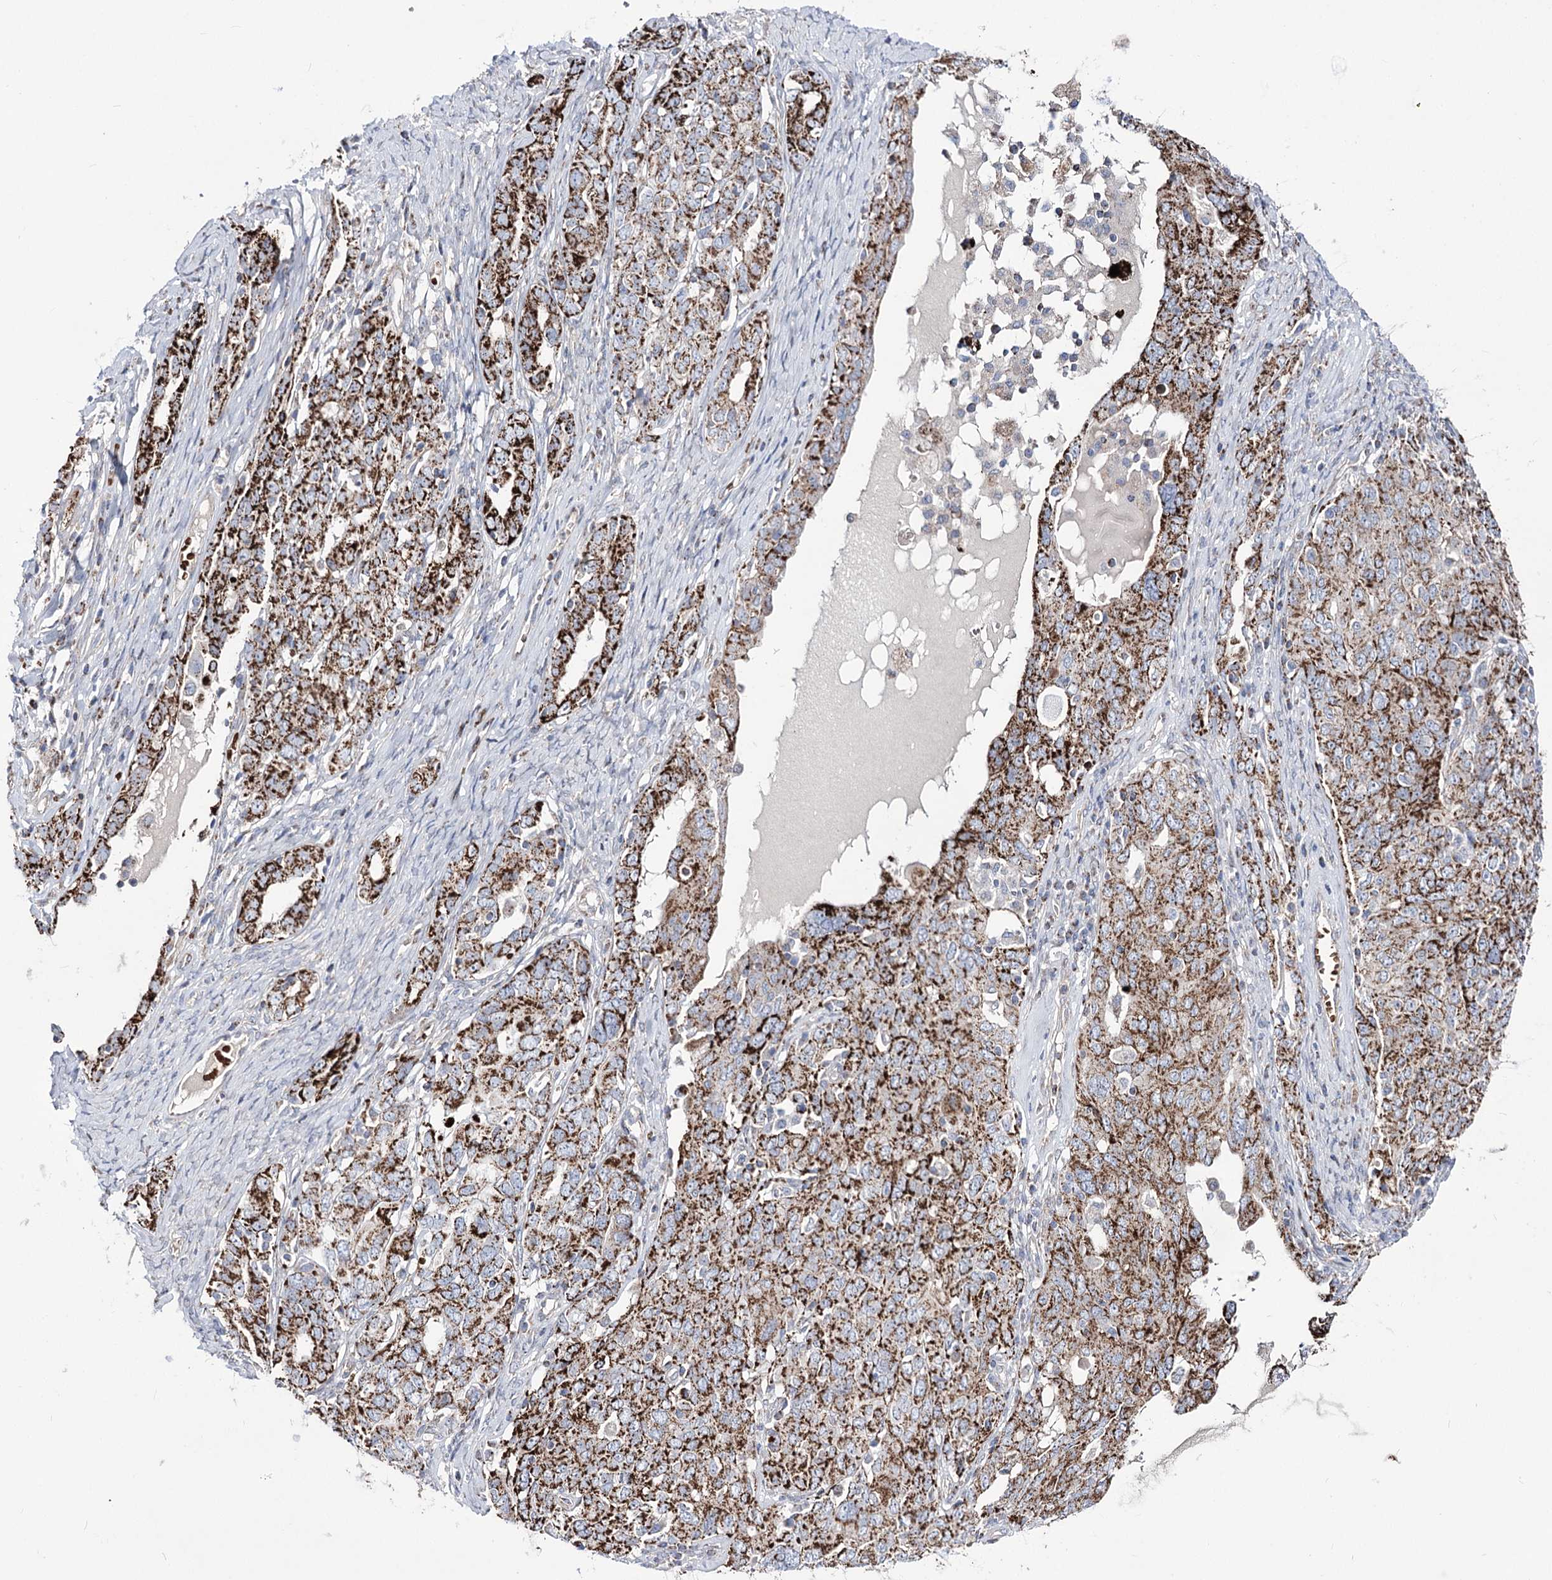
{"staining": {"intensity": "strong", "quantity": ">75%", "location": "cytoplasmic/membranous"}, "tissue": "ovarian cancer", "cell_type": "Tumor cells", "image_type": "cancer", "snomed": [{"axis": "morphology", "description": "Carcinoma, endometroid"}, {"axis": "topography", "description": "Ovary"}], "caption": "The immunohistochemical stain highlights strong cytoplasmic/membranous positivity in tumor cells of ovarian cancer (endometroid carcinoma) tissue.", "gene": "OSBPL5", "patient": {"sex": "female", "age": 62}}